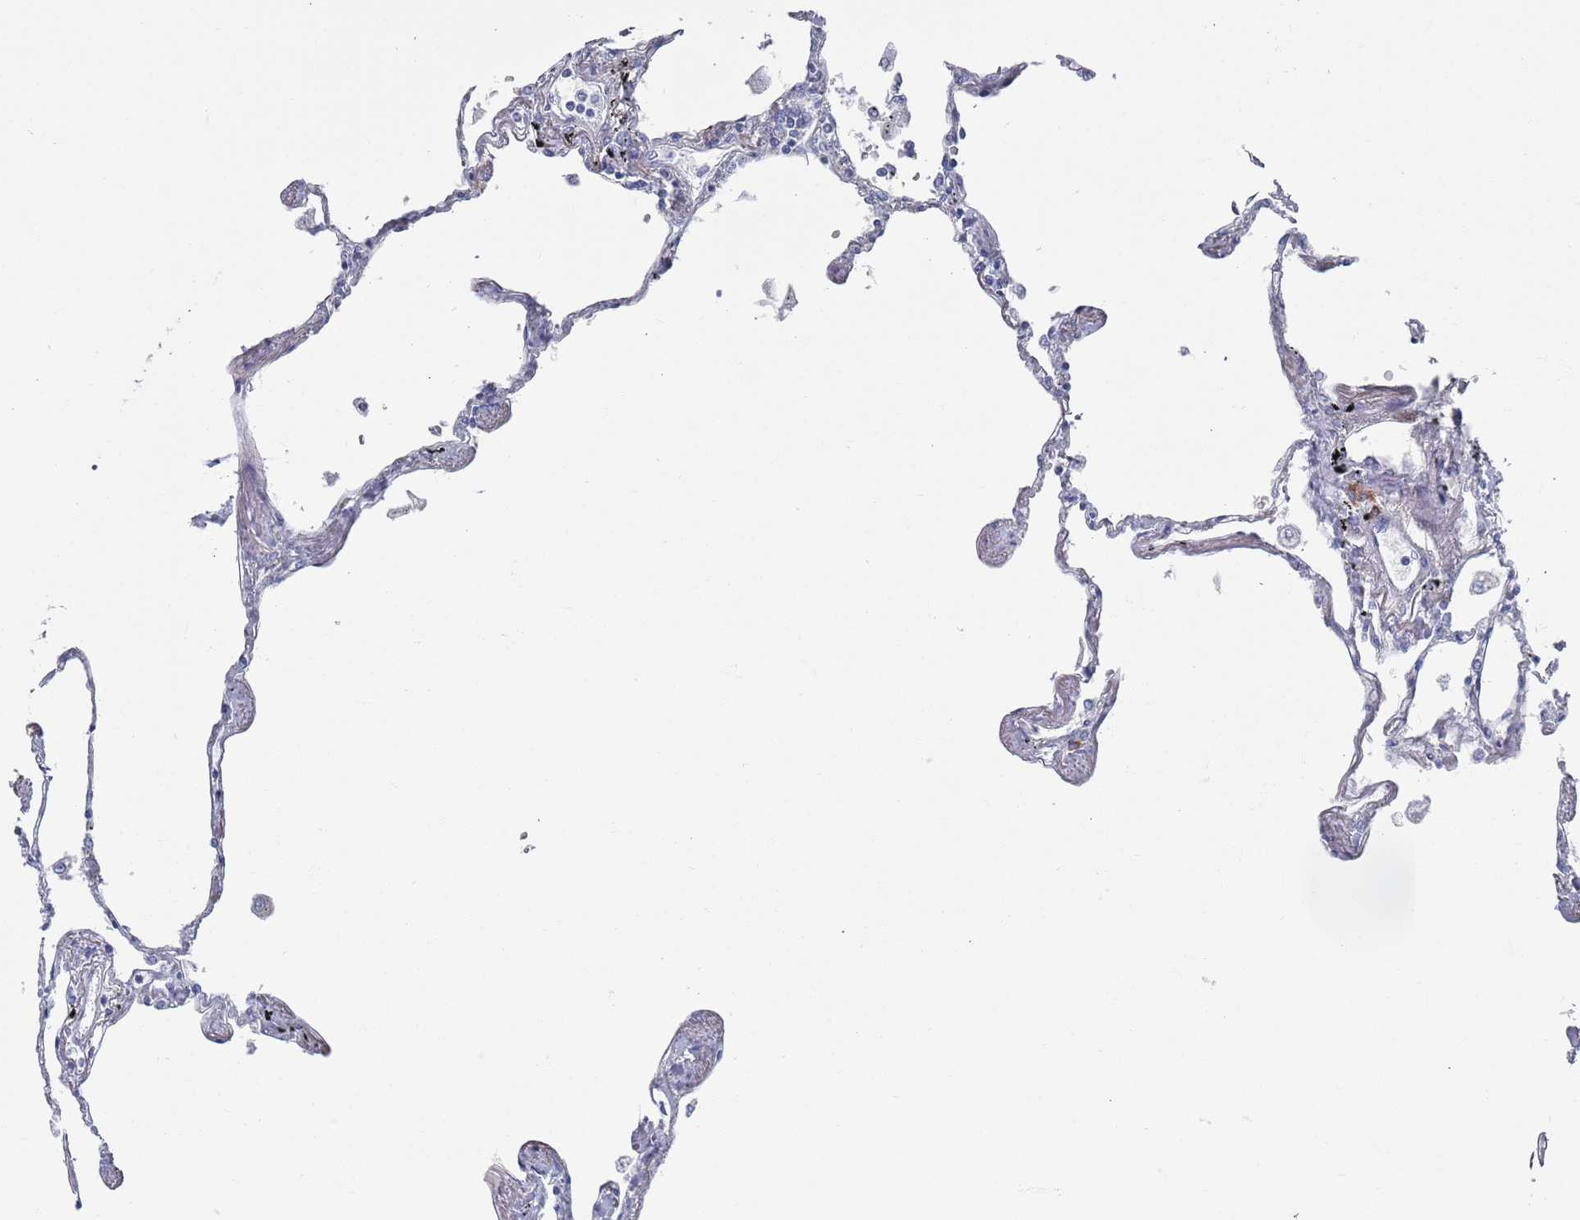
{"staining": {"intensity": "negative", "quantity": "none", "location": "none"}, "tissue": "lung", "cell_type": "Alveolar cells", "image_type": "normal", "snomed": [{"axis": "morphology", "description": "Normal tissue, NOS"}, {"axis": "topography", "description": "Lung"}], "caption": "This is an immunohistochemistry (IHC) image of normal human lung. There is no positivity in alveolar cells.", "gene": "MAT1A", "patient": {"sex": "female", "age": 67}}